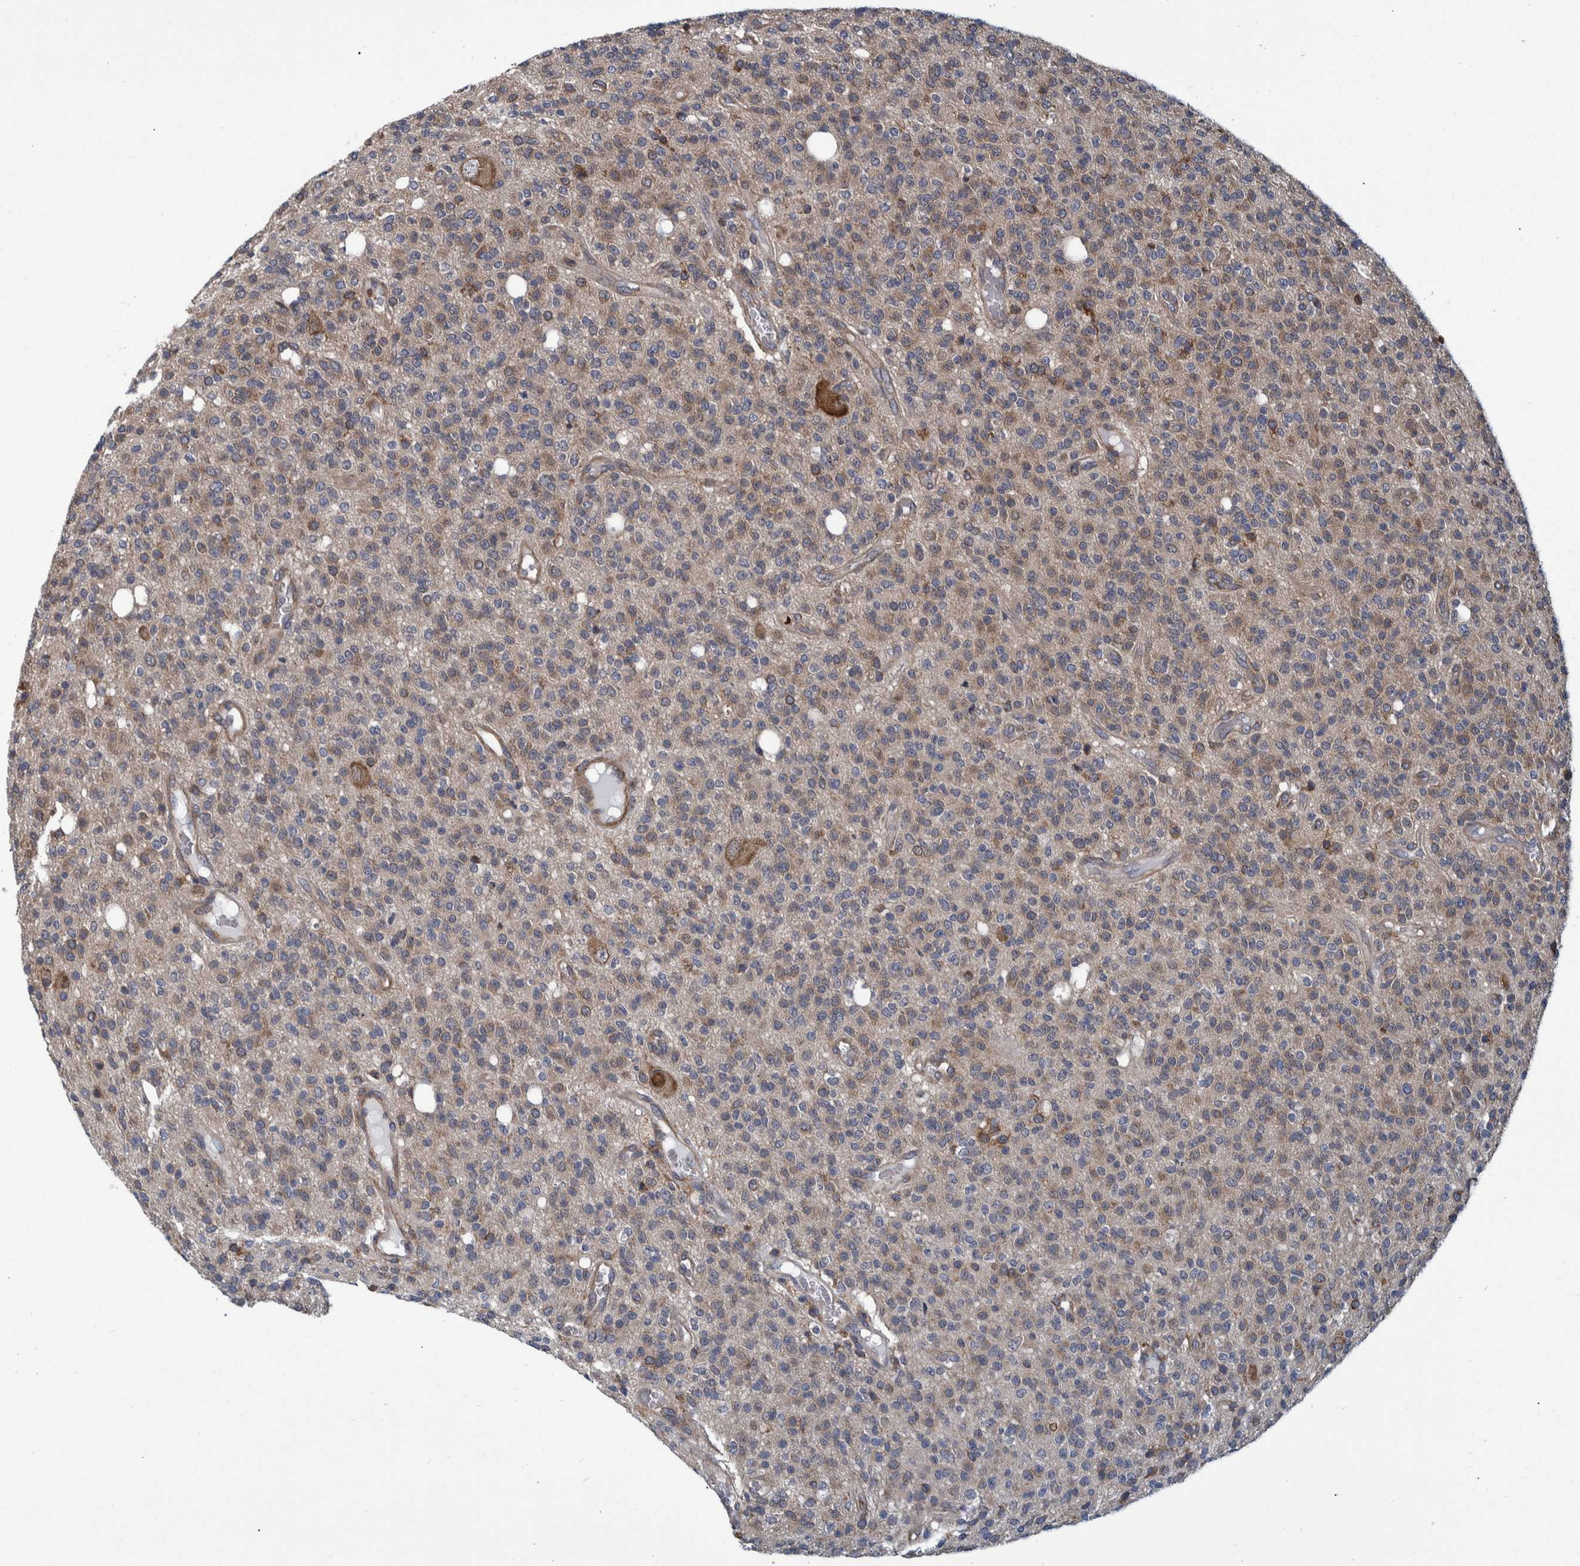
{"staining": {"intensity": "weak", "quantity": "25%-75%", "location": "cytoplasmic/membranous"}, "tissue": "glioma", "cell_type": "Tumor cells", "image_type": "cancer", "snomed": [{"axis": "morphology", "description": "Glioma, malignant, High grade"}, {"axis": "topography", "description": "Brain"}], "caption": "Glioma stained with a brown dye shows weak cytoplasmic/membranous positive staining in about 25%-75% of tumor cells.", "gene": "SPAG5", "patient": {"sex": "male", "age": 34}}